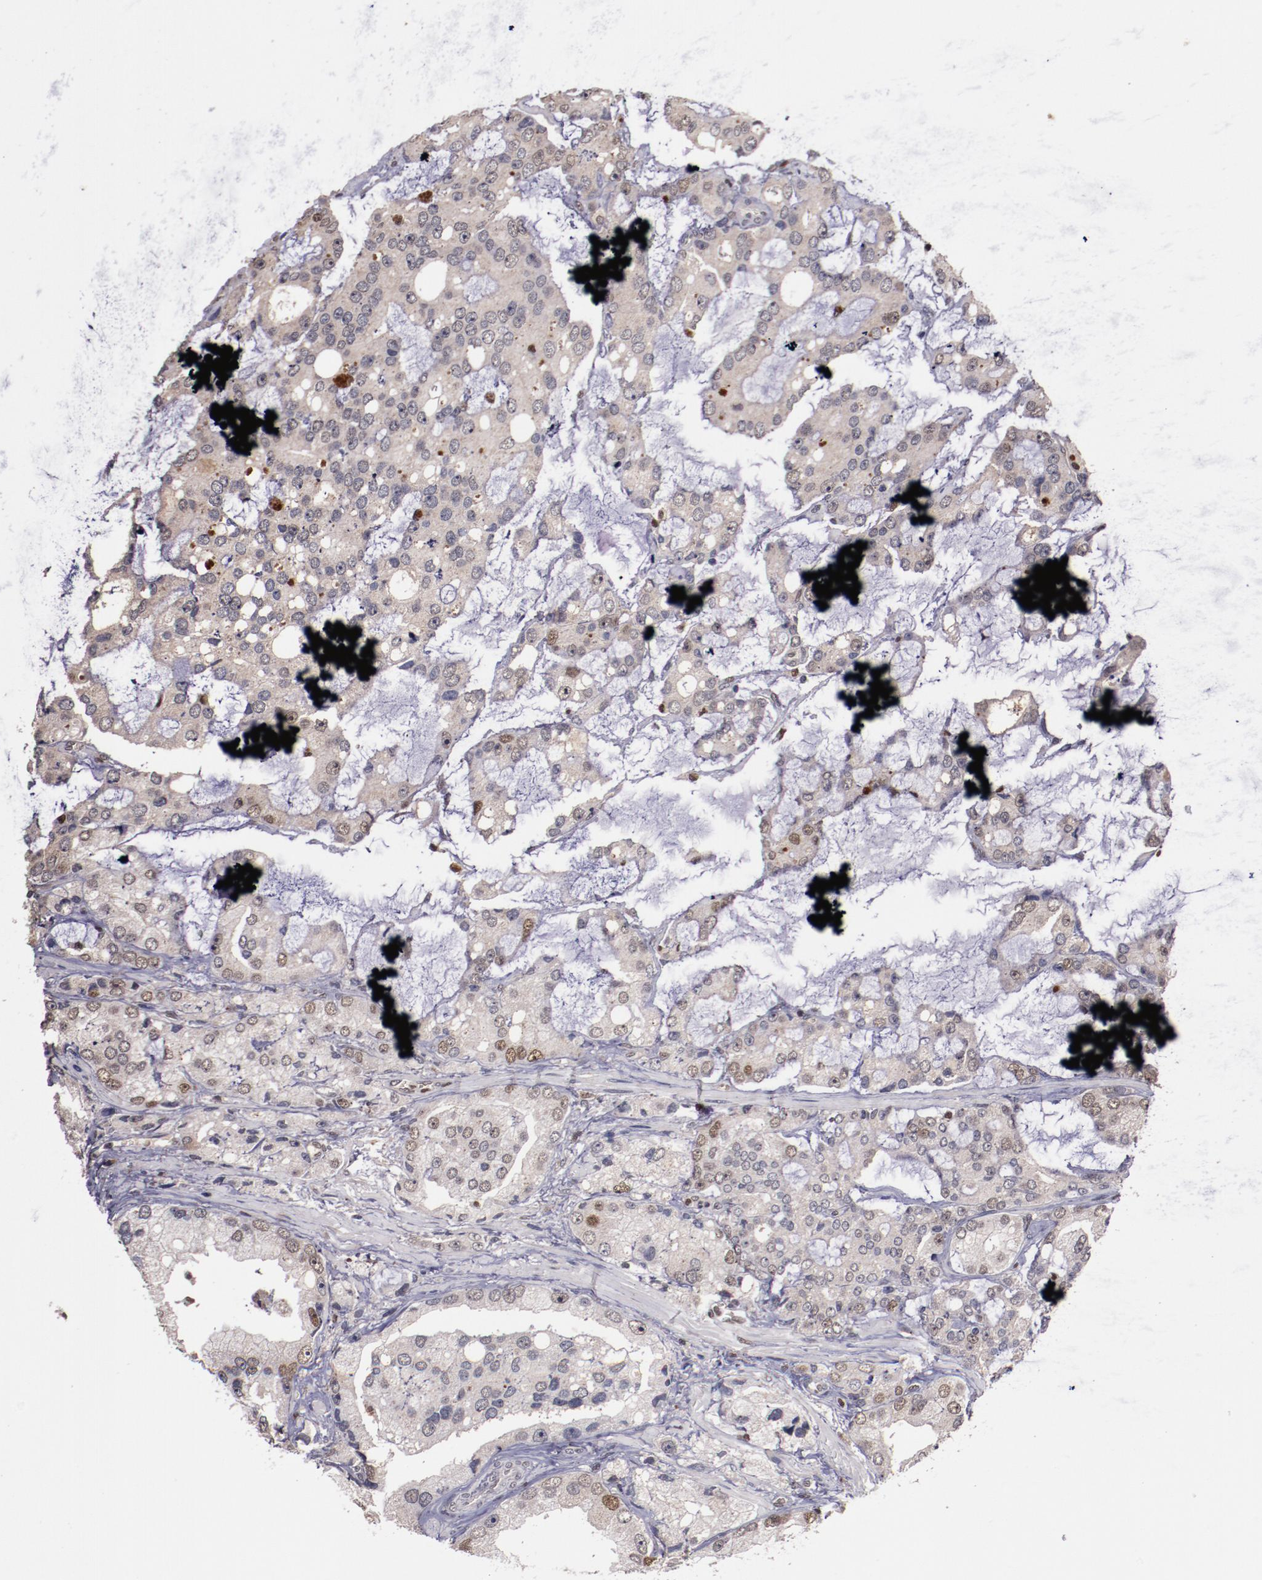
{"staining": {"intensity": "moderate", "quantity": "<25%", "location": "nuclear"}, "tissue": "prostate cancer", "cell_type": "Tumor cells", "image_type": "cancer", "snomed": [{"axis": "morphology", "description": "Adenocarcinoma, High grade"}, {"axis": "topography", "description": "Prostate"}], "caption": "Protein staining of prostate cancer (high-grade adenocarcinoma) tissue demonstrates moderate nuclear staining in about <25% of tumor cells.", "gene": "CHEK2", "patient": {"sex": "male", "age": 67}}